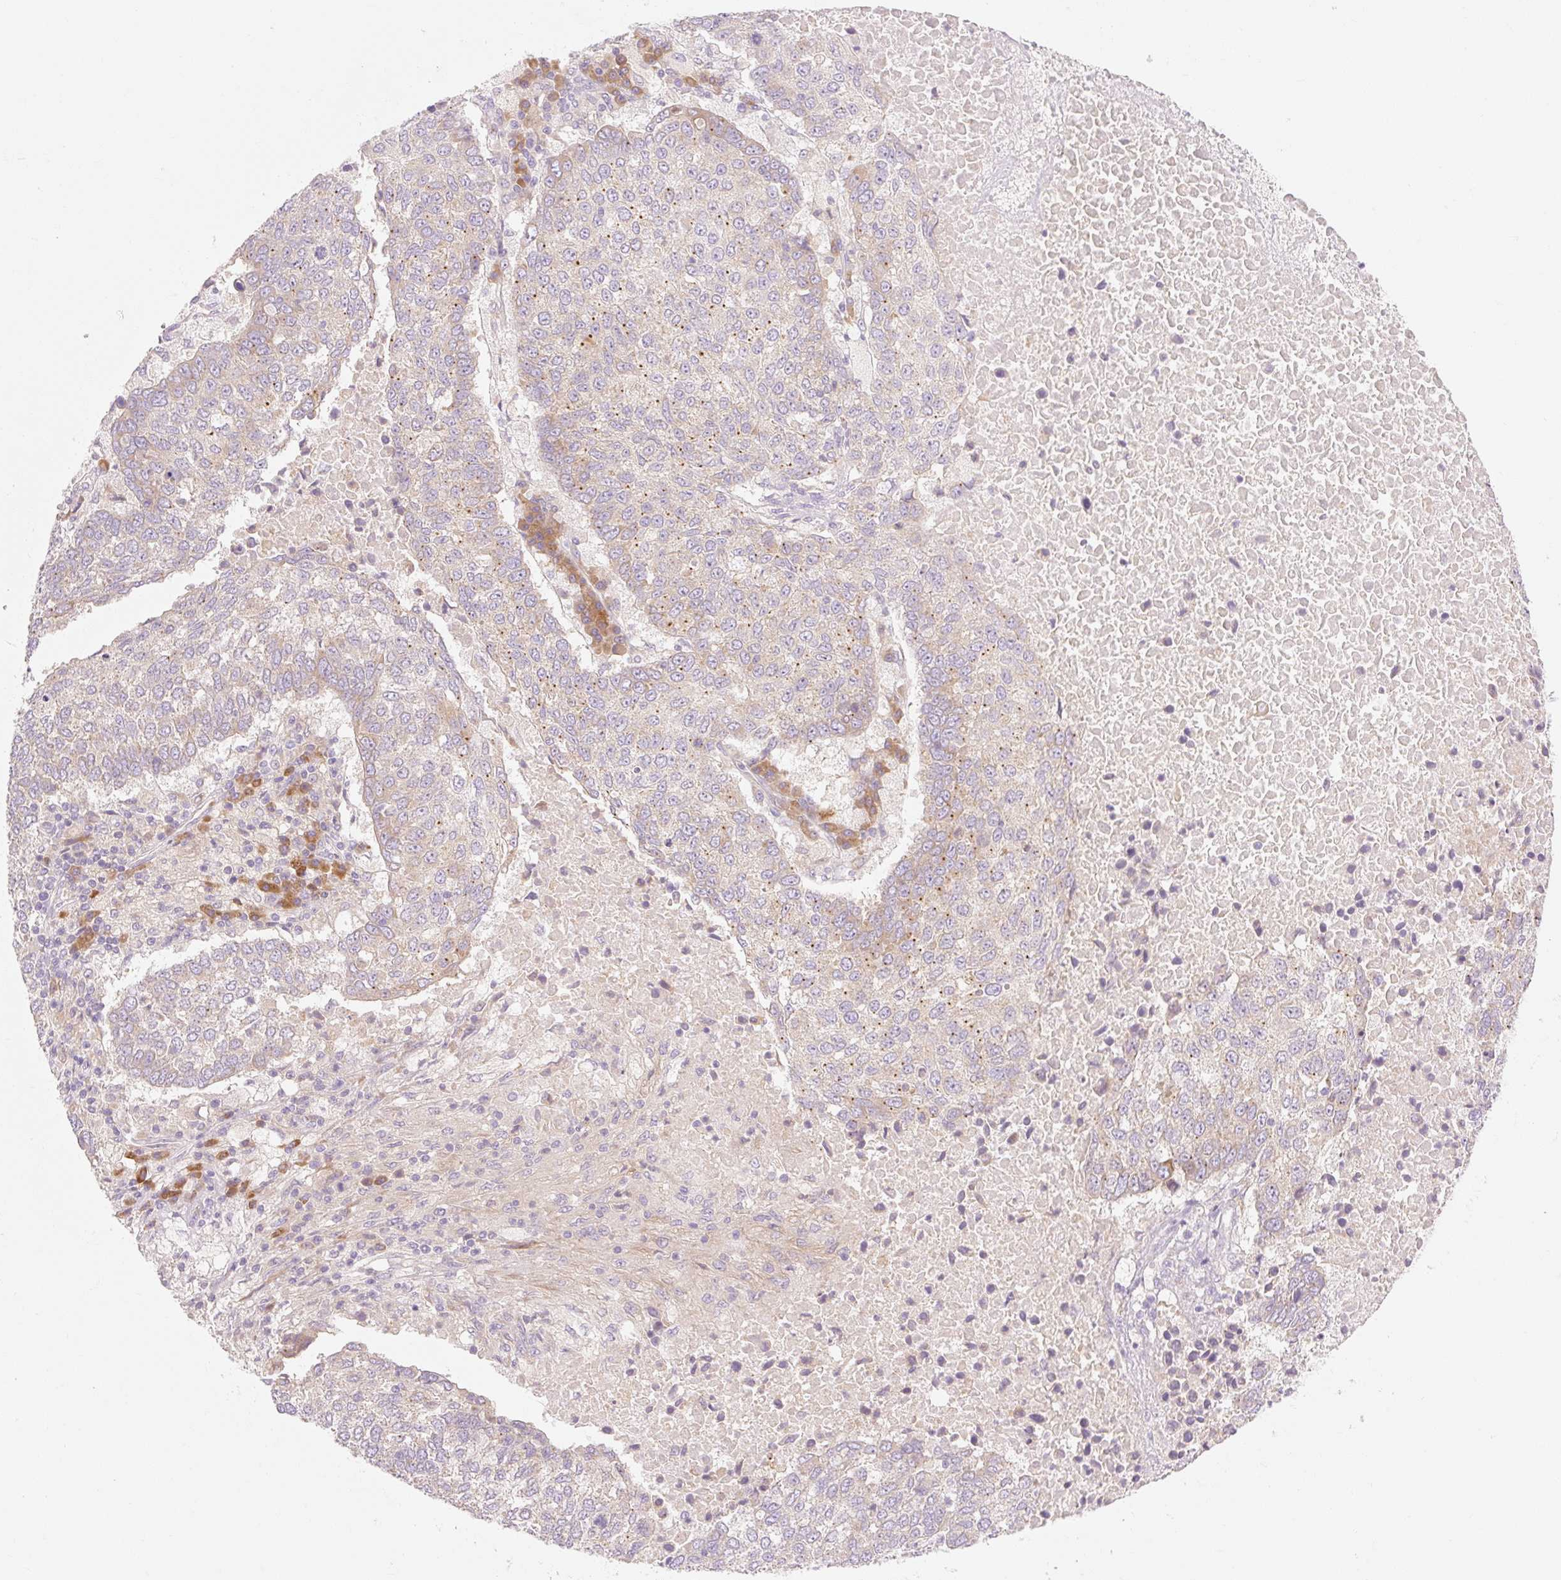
{"staining": {"intensity": "weak", "quantity": ">75%", "location": "cytoplasmic/membranous"}, "tissue": "lung cancer", "cell_type": "Tumor cells", "image_type": "cancer", "snomed": [{"axis": "morphology", "description": "Squamous cell carcinoma, NOS"}, {"axis": "topography", "description": "Lung"}], "caption": "Protein expression analysis of human lung cancer reveals weak cytoplasmic/membranous positivity in approximately >75% of tumor cells.", "gene": "MYO1D", "patient": {"sex": "male", "age": 73}}